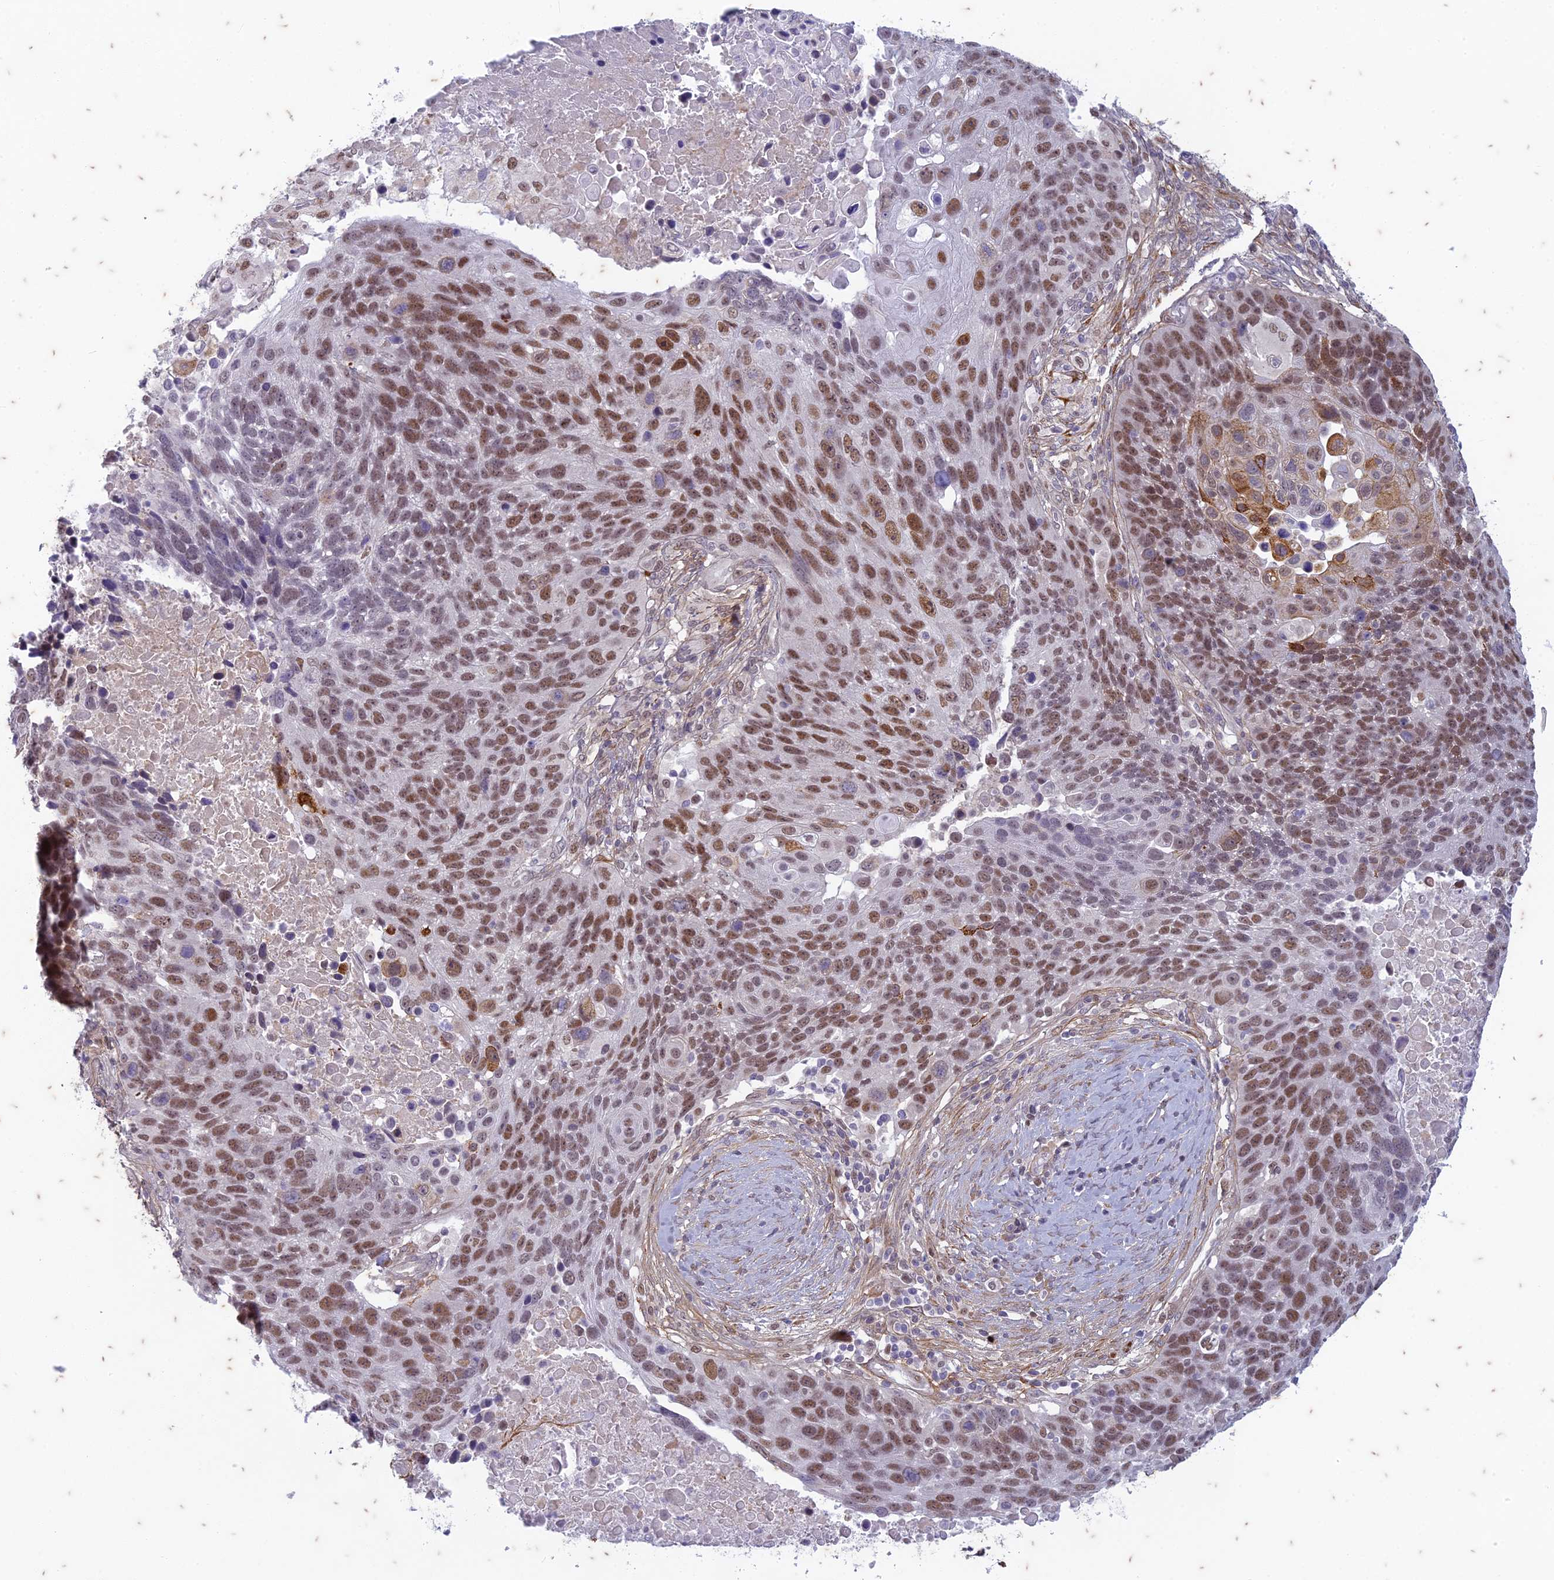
{"staining": {"intensity": "moderate", "quantity": ">75%", "location": "nuclear"}, "tissue": "lung cancer", "cell_type": "Tumor cells", "image_type": "cancer", "snomed": [{"axis": "morphology", "description": "Normal tissue, NOS"}, {"axis": "morphology", "description": "Squamous cell carcinoma, NOS"}, {"axis": "topography", "description": "Lymph node"}, {"axis": "topography", "description": "Lung"}], "caption": "IHC image of human lung cancer stained for a protein (brown), which exhibits medium levels of moderate nuclear staining in approximately >75% of tumor cells.", "gene": "PABPN1L", "patient": {"sex": "male", "age": 66}}